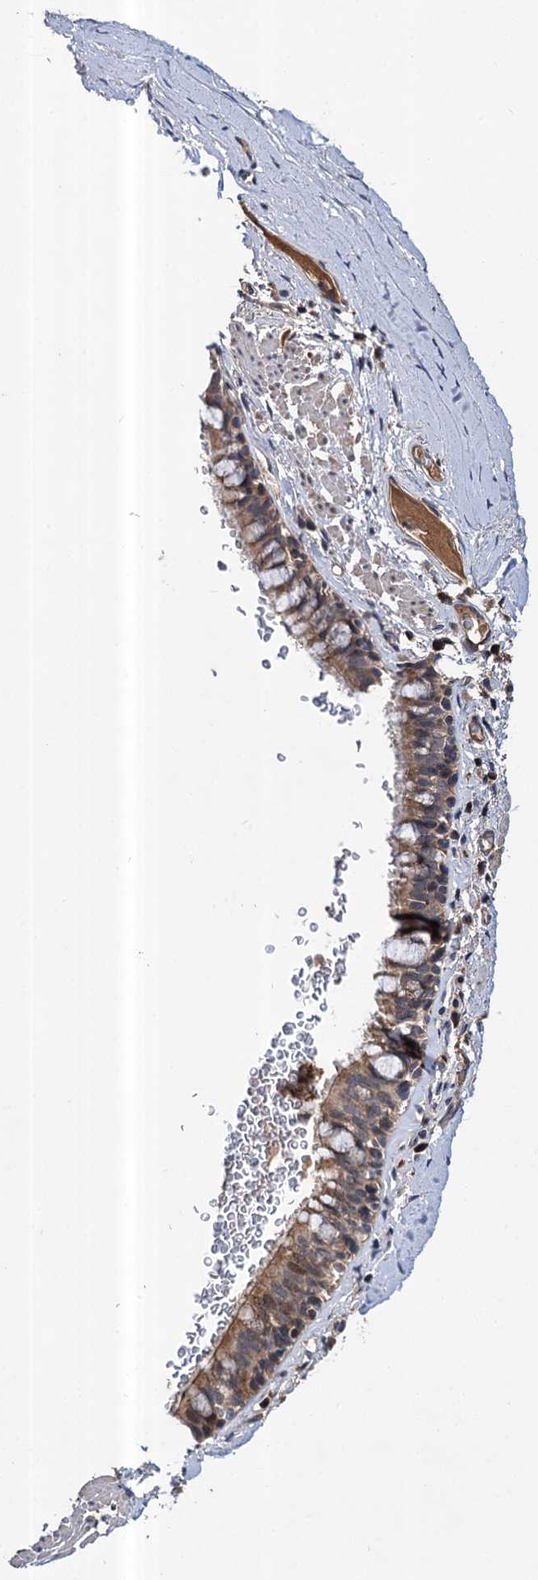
{"staining": {"intensity": "moderate", "quantity": ">75%", "location": "cytoplasmic/membranous,nuclear"}, "tissue": "bronchus", "cell_type": "Respiratory epithelial cells", "image_type": "normal", "snomed": [{"axis": "morphology", "description": "Normal tissue, NOS"}, {"axis": "topography", "description": "Cartilage tissue"}, {"axis": "topography", "description": "Bronchus"}], "caption": "High-magnification brightfield microscopy of unremarkable bronchus stained with DAB (brown) and counterstained with hematoxylin (blue). respiratory epithelial cells exhibit moderate cytoplasmic/membranous,nuclear staining is seen in about>75% of cells. The protein of interest is stained brown, and the nuclei are stained in blue (DAB (3,3'-diaminobenzidine) IHC with brightfield microscopy, high magnification).", "gene": "ABLIM1", "patient": {"sex": "female", "age": 36}}